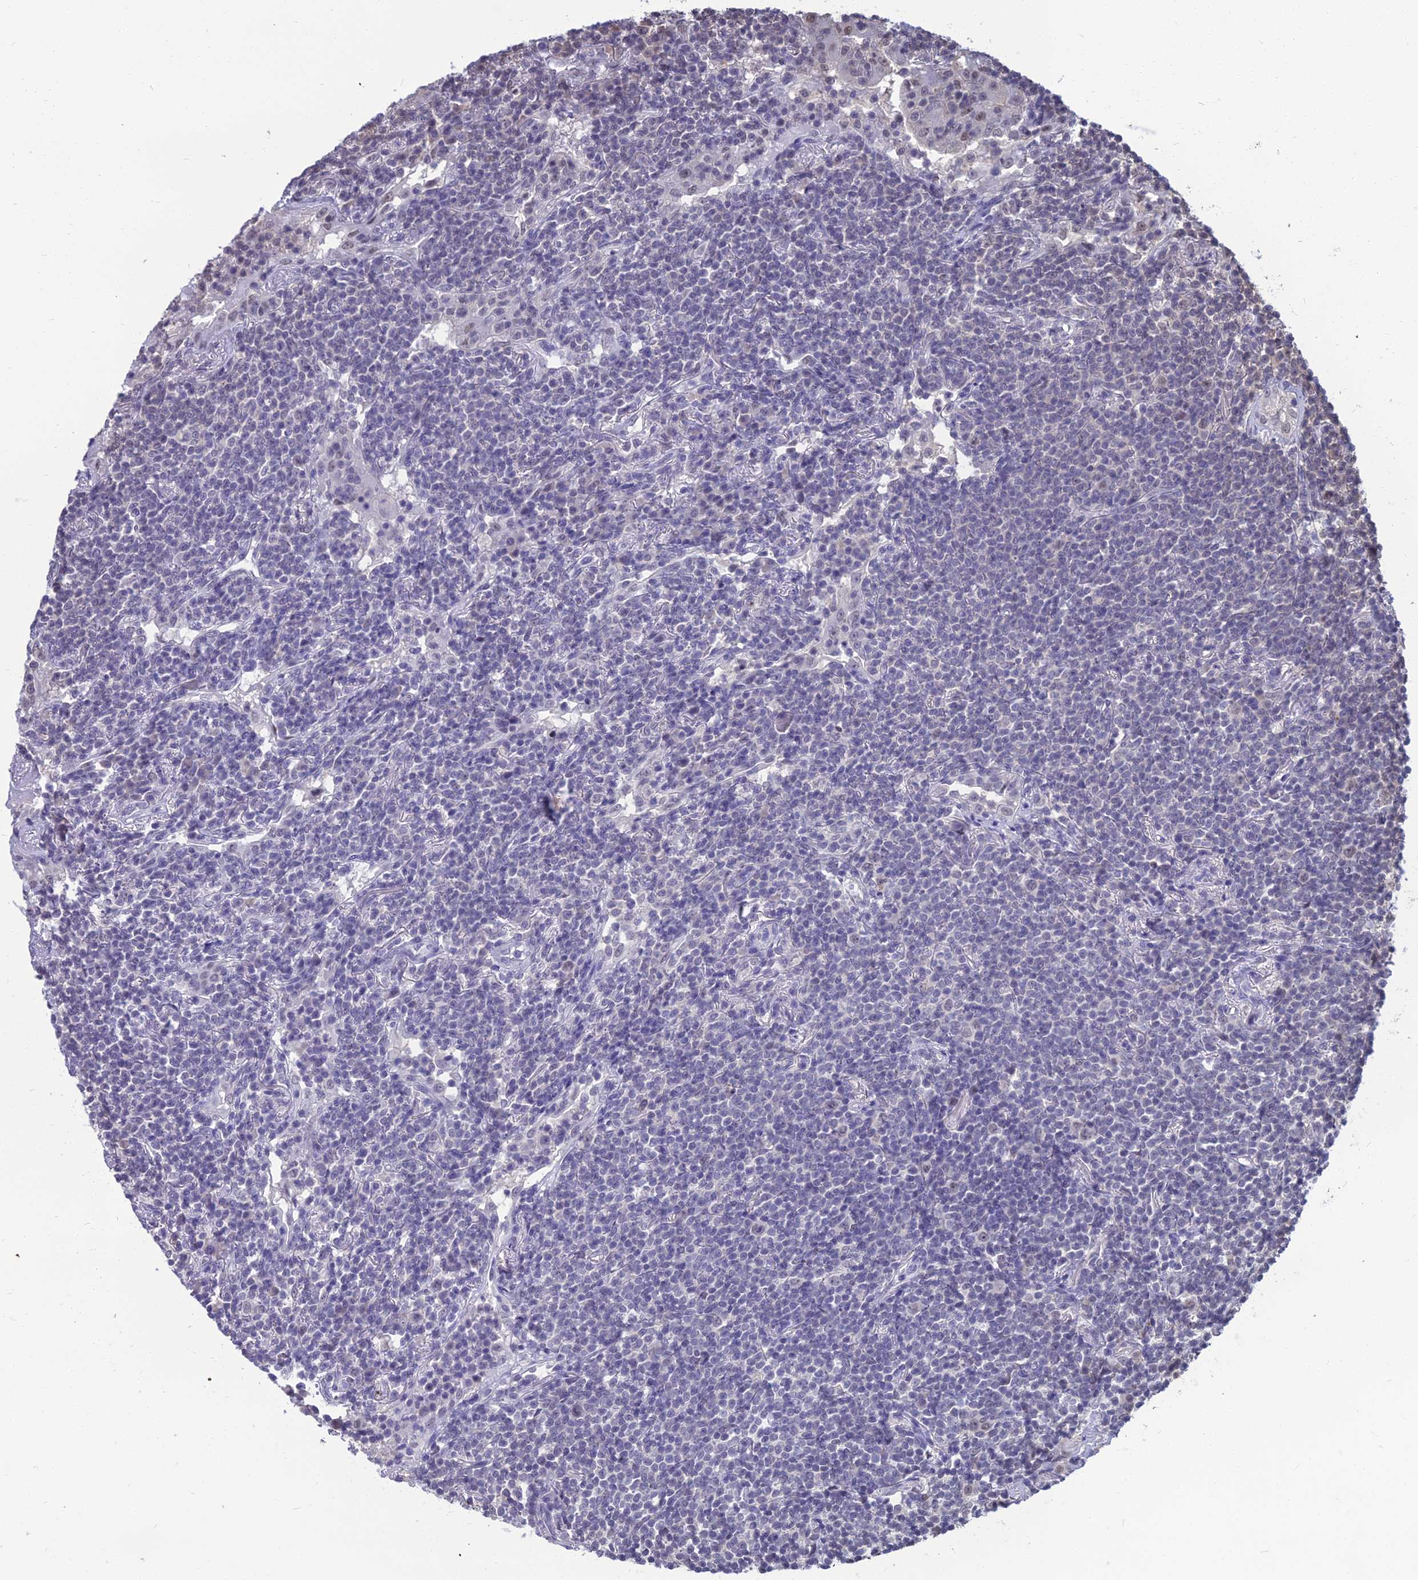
{"staining": {"intensity": "negative", "quantity": "none", "location": "none"}, "tissue": "lymphoma", "cell_type": "Tumor cells", "image_type": "cancer", "snomed": [{"axis": "morphology", "description": "Malignant lymphoma, non-Hodgkin's type, Low grade"}, {"axis": "topography", "description": "Lung"}], "caption": "Tumor cells are negative for protein expression in human low-grade malignant lymphoma, non-Hodgkin's type.", "gene": "SRSF7", "patient": {"sex": "female", "age": 71}}